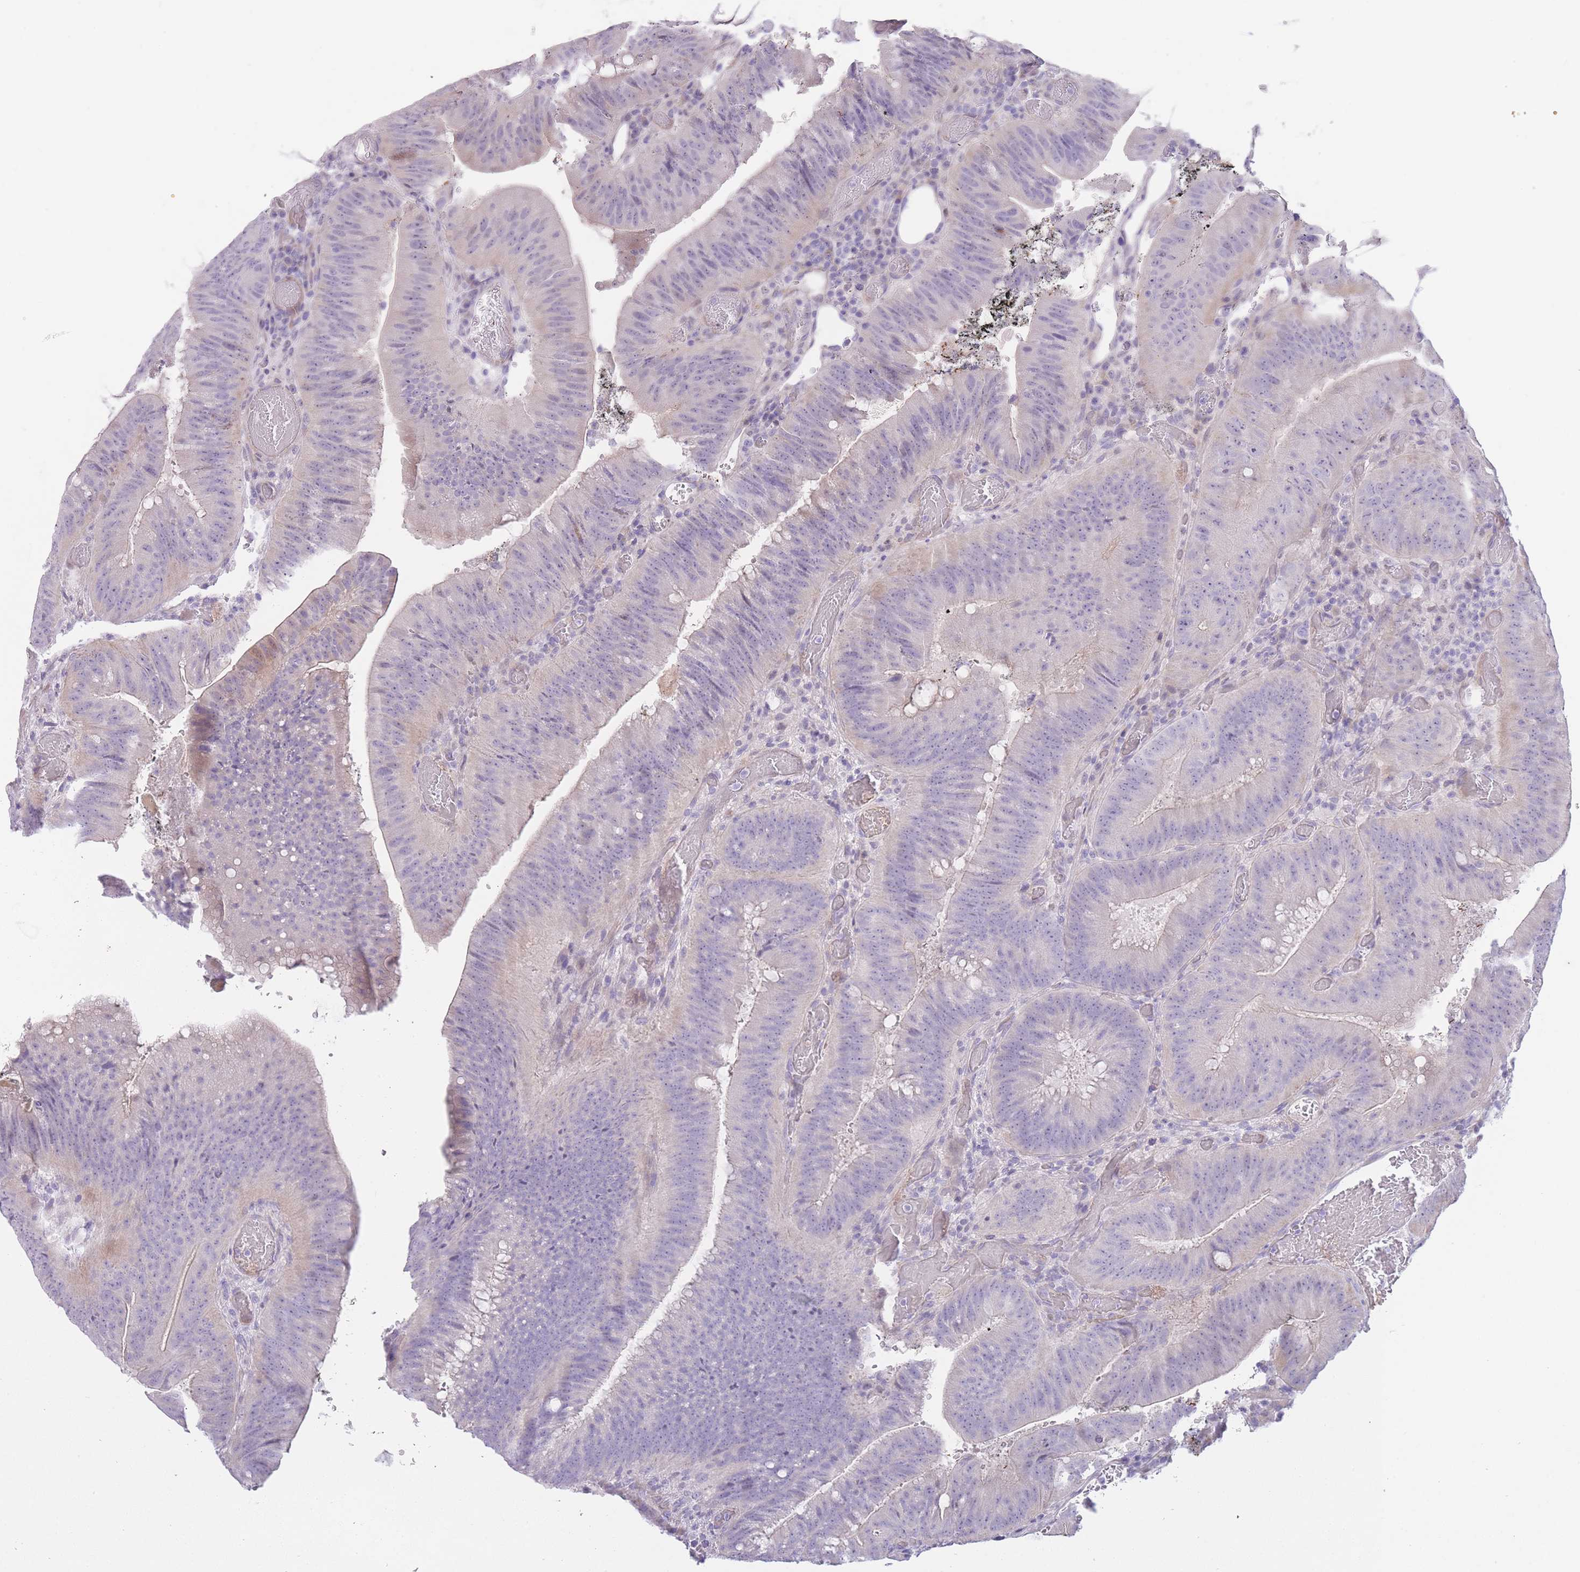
{"staining": {"intensity": "negative", "quantity": "none", "location": "none"}, "tissue": "colorectal cancer", "cell_type": "Tumor cells", "image_type": "cancer", "snomed": [{"axis": "morphology", "description": "Adenocarcinoma, NOS"}, {"axis": "topography", "description": "Colon"}], "caption": "A photomicrograph of adenocarcinoma (colorectal) stained for a protein exhibits no brown staining in tumor cells.", "gene": "IMPG1", "patient": {"sex": "female", "age": 43}}